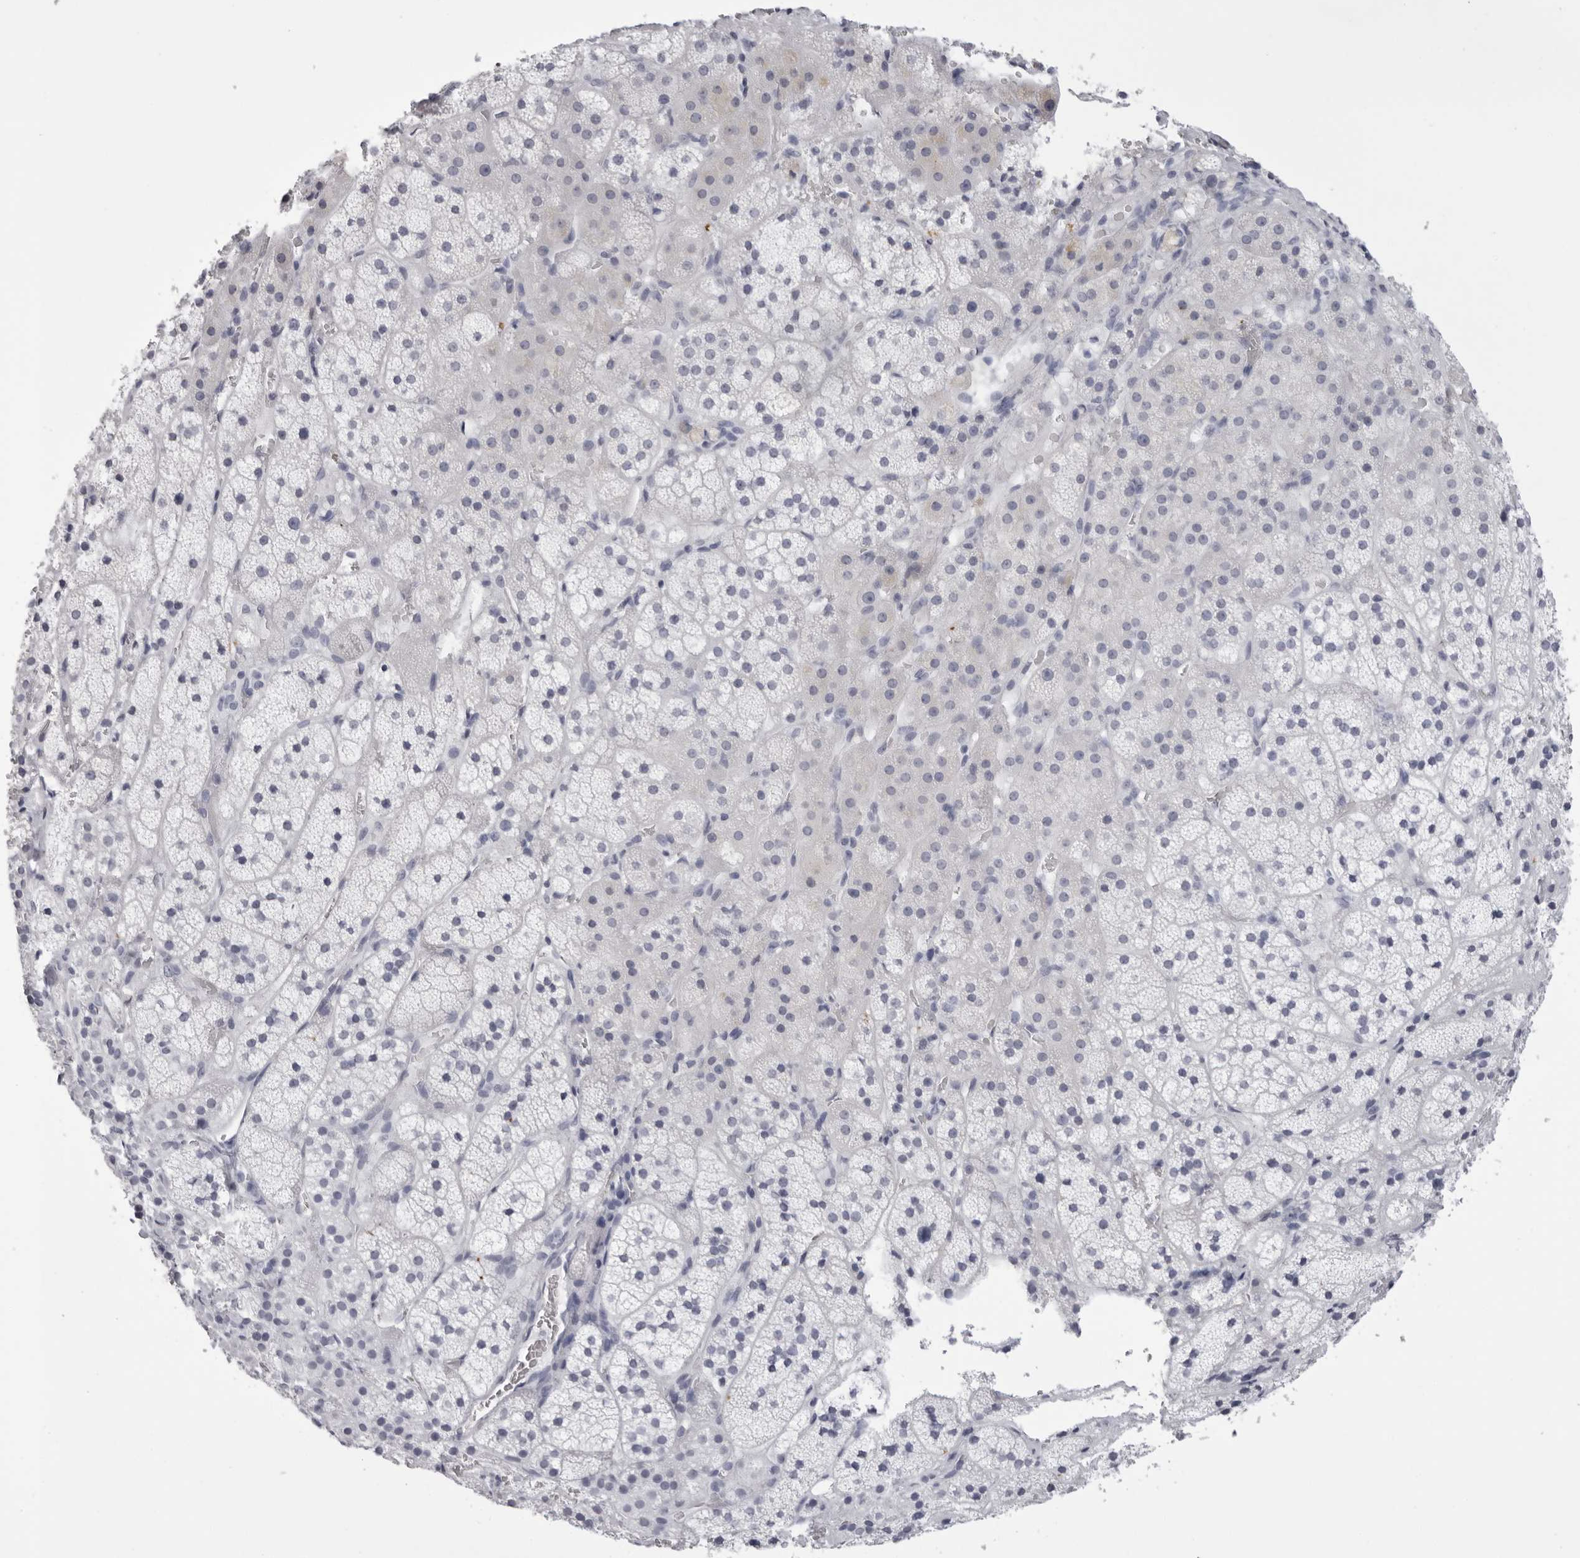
{"staining": {"intensity": "negative", "quantity": "none", "location": "none"}, "tissue": "adrenal gland", "cell_type": "Glandular cells", "image_type": "normal", "snomed": [{"axis": "morphology", "description": "Normal tissue, NOS"}, {"axis": "topography", "description": "Adrenal gland"}], "caption": "High power microscopy histopathology image of an IHC image of normal adrenal gland, revealing no significant expression in glandular cells.", "gene": "TMOD4", "patient": {"sex": "female", "age": 44}}